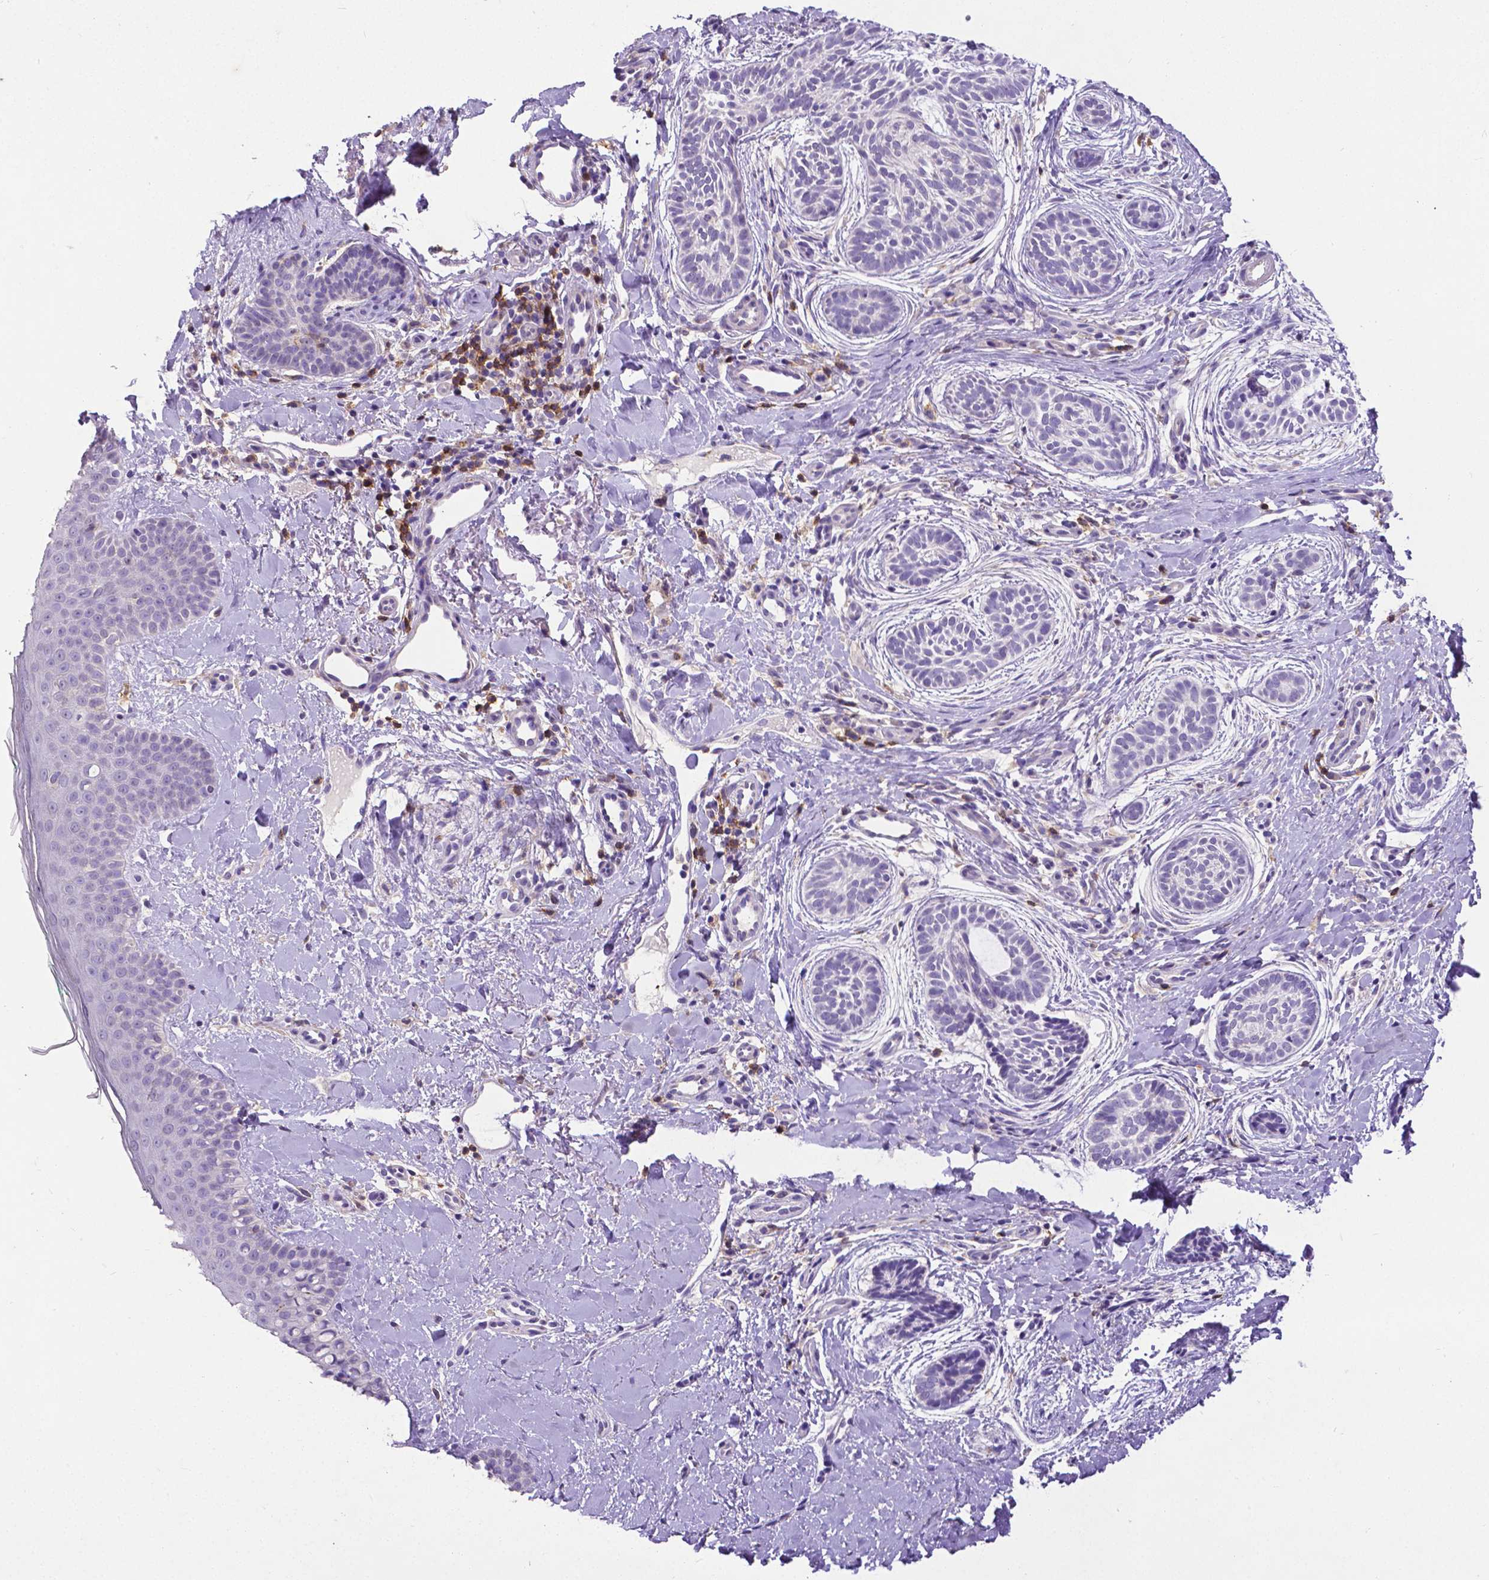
{"staining": {"intensity": "negative", "quantity": "none", "location": "none"}, "tissue": "skin cancer", "cell_type": "Tumor cells", "image_type": "cancer", "snomed": [{"axis": "morphology", "description": "Basal cell carcinoma"}, {"axis": "topography", "description": "Skin"}], "caption": "This is an immunohistochemistry image of human basal cell carcinoma (skin). There is no expression in tumor cells.", "gene": "CD4", "patient": {"sex": "male", "age": 63}}